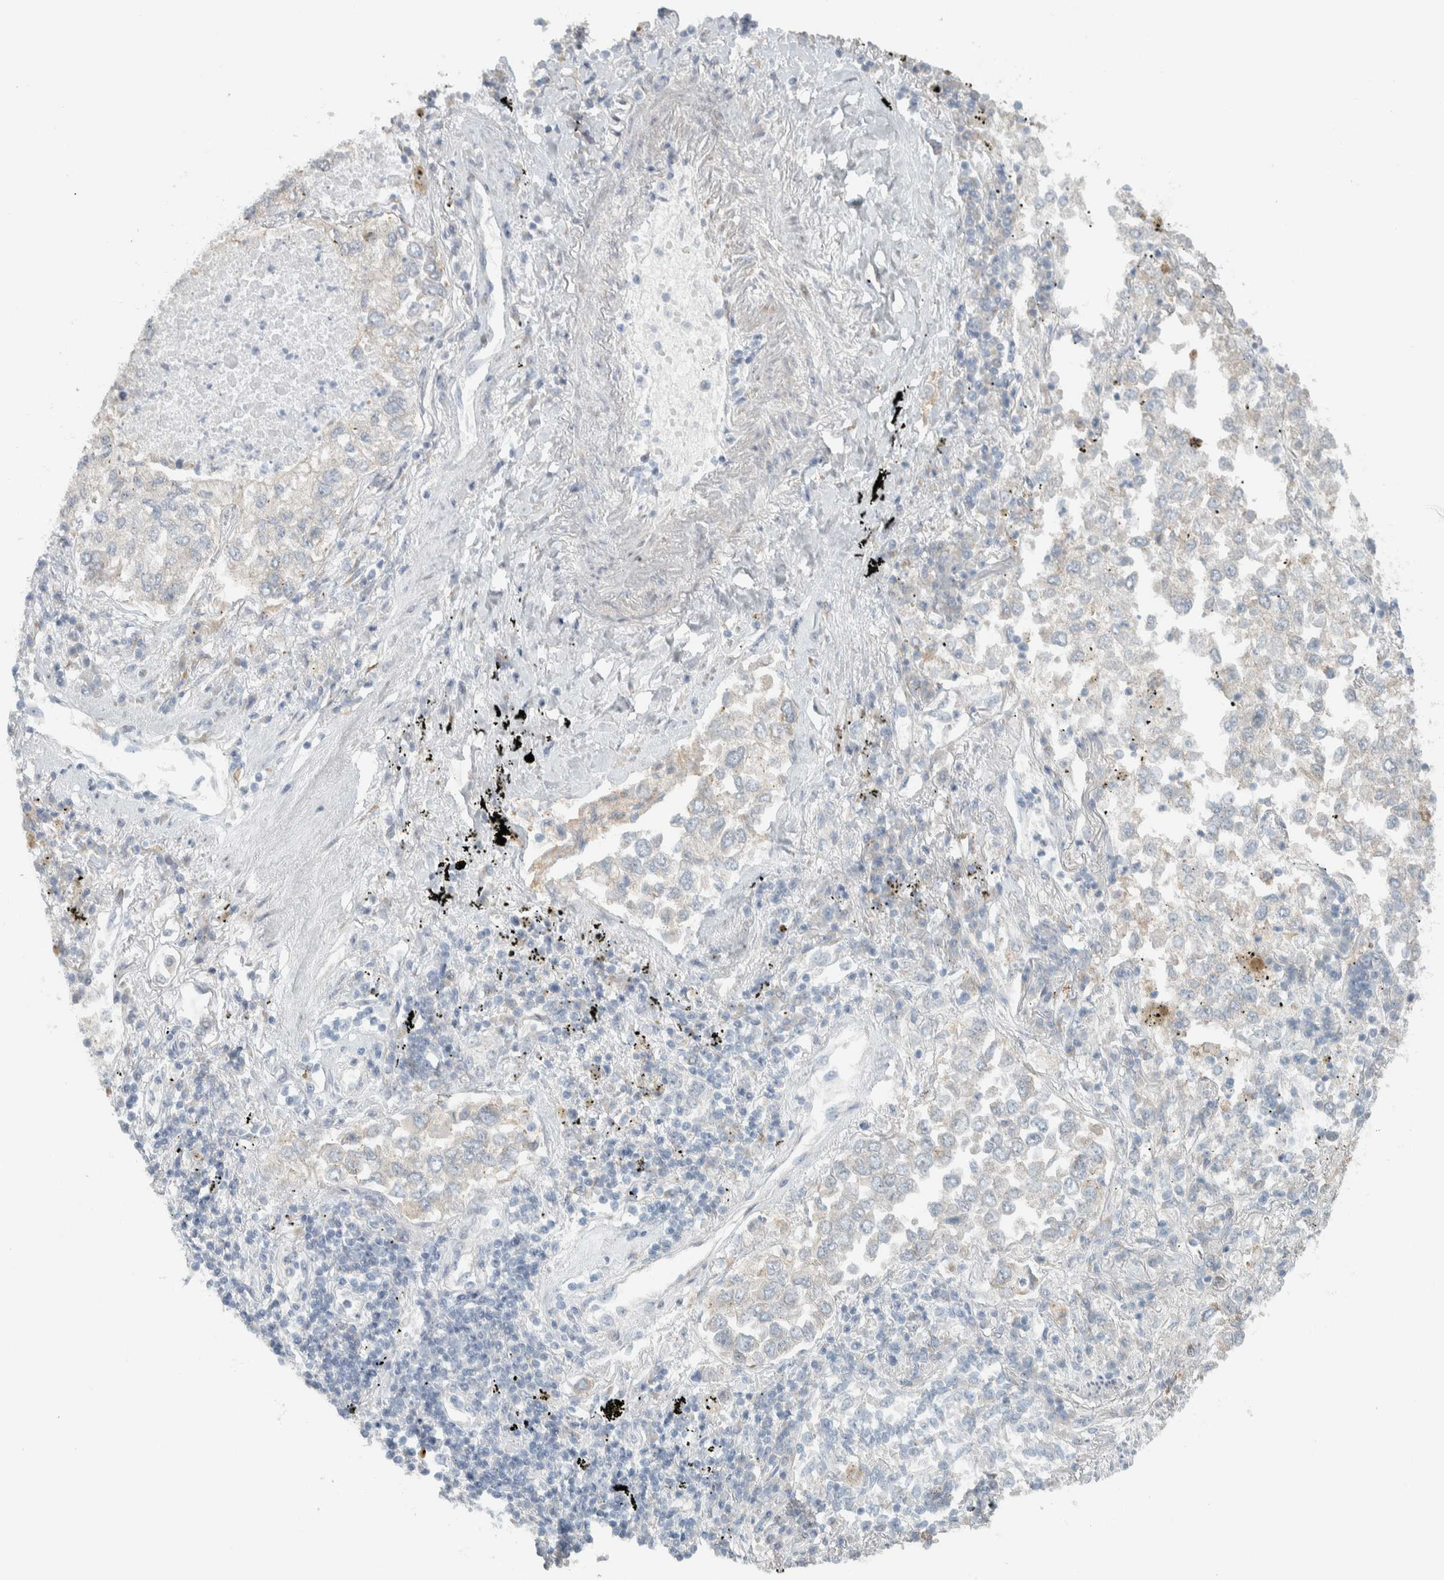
{"staining": {"intensity": "negative", "quantity": "none", "location": "none"}, "tissue": "lung cancer", "cell_type": "Tumor cells", "image_type": "cancer", "snomed": [{"axis": "morphology", "description": "Inflammation, NOS"}, {"axis": "morphology", "description": "Adenocarcinoma, NOS"}, {"axis": "topography", "description": "Lung"}], "caption": "Histopathology image shows no protein staining in tumor cells of lung cancer tissue. (Immunohistochemistry, brightfield microscopy, high magnification).", "gene": "HGS", "patient": {"sex": "male", "age": 63}}